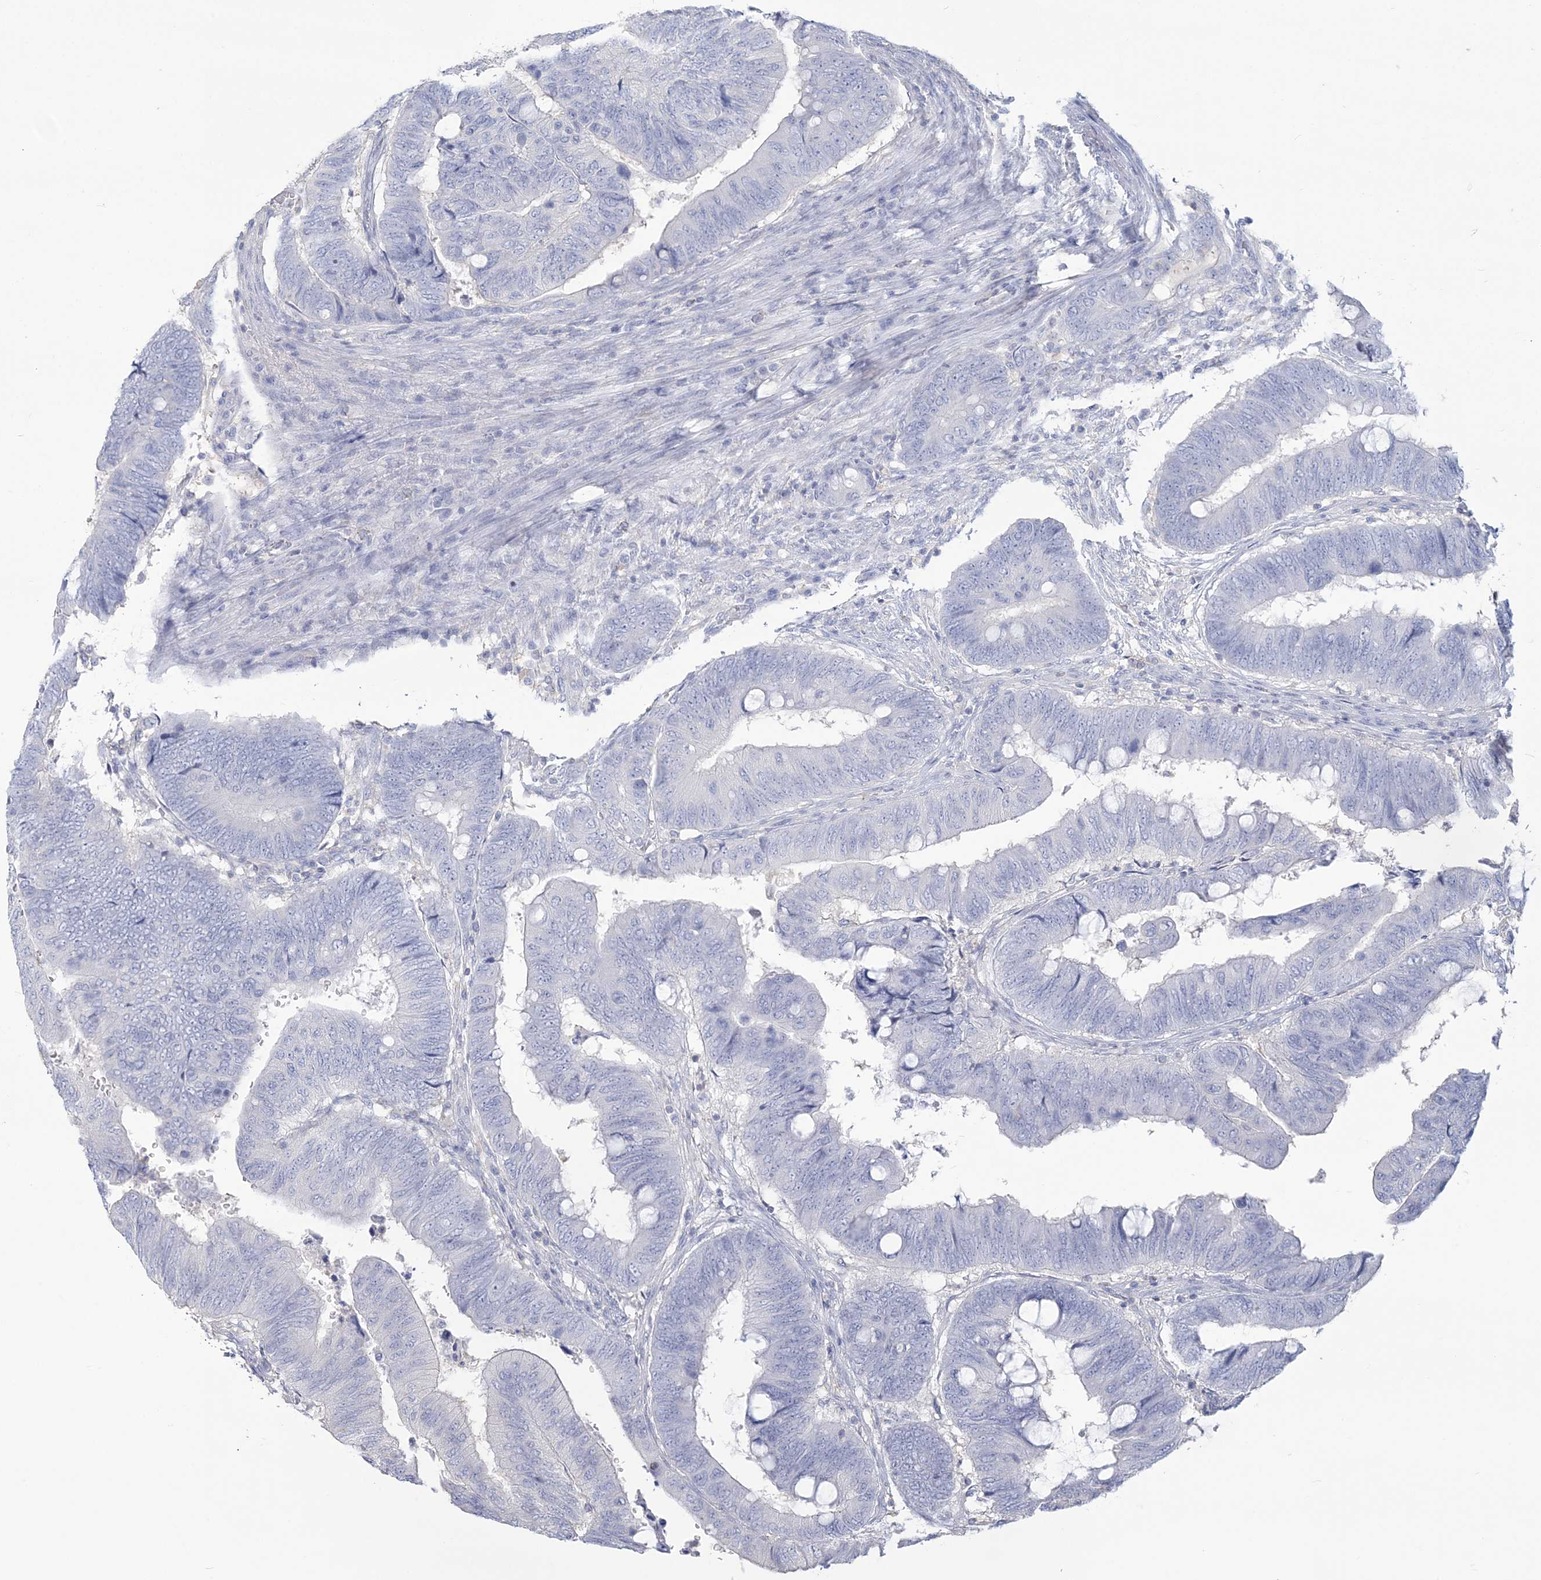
{"staining": {"intensity": "negative", "quantity": "none", "location": "none"}, "tissue": "colorectal cancer", "cell_type": "Tumor cells", "image_type": "cancer", "snomed": [{"axis": "morphology", "description": "Normal tissue, NOS"}, {"axis": "morphology", "description": "Adenocarcinoma, NOS"}, {"axis": "topography", "description": "Rectum"}, {"axis": "topography", "description": "Peripheral nerve tissue"}], "caption": "Micrograph shows no significant protein positivity in tumor cells of adenocarcinoma (colorectal).", "gene": "ANKS1A", "patient": {"sex": "male", "age": 92}}